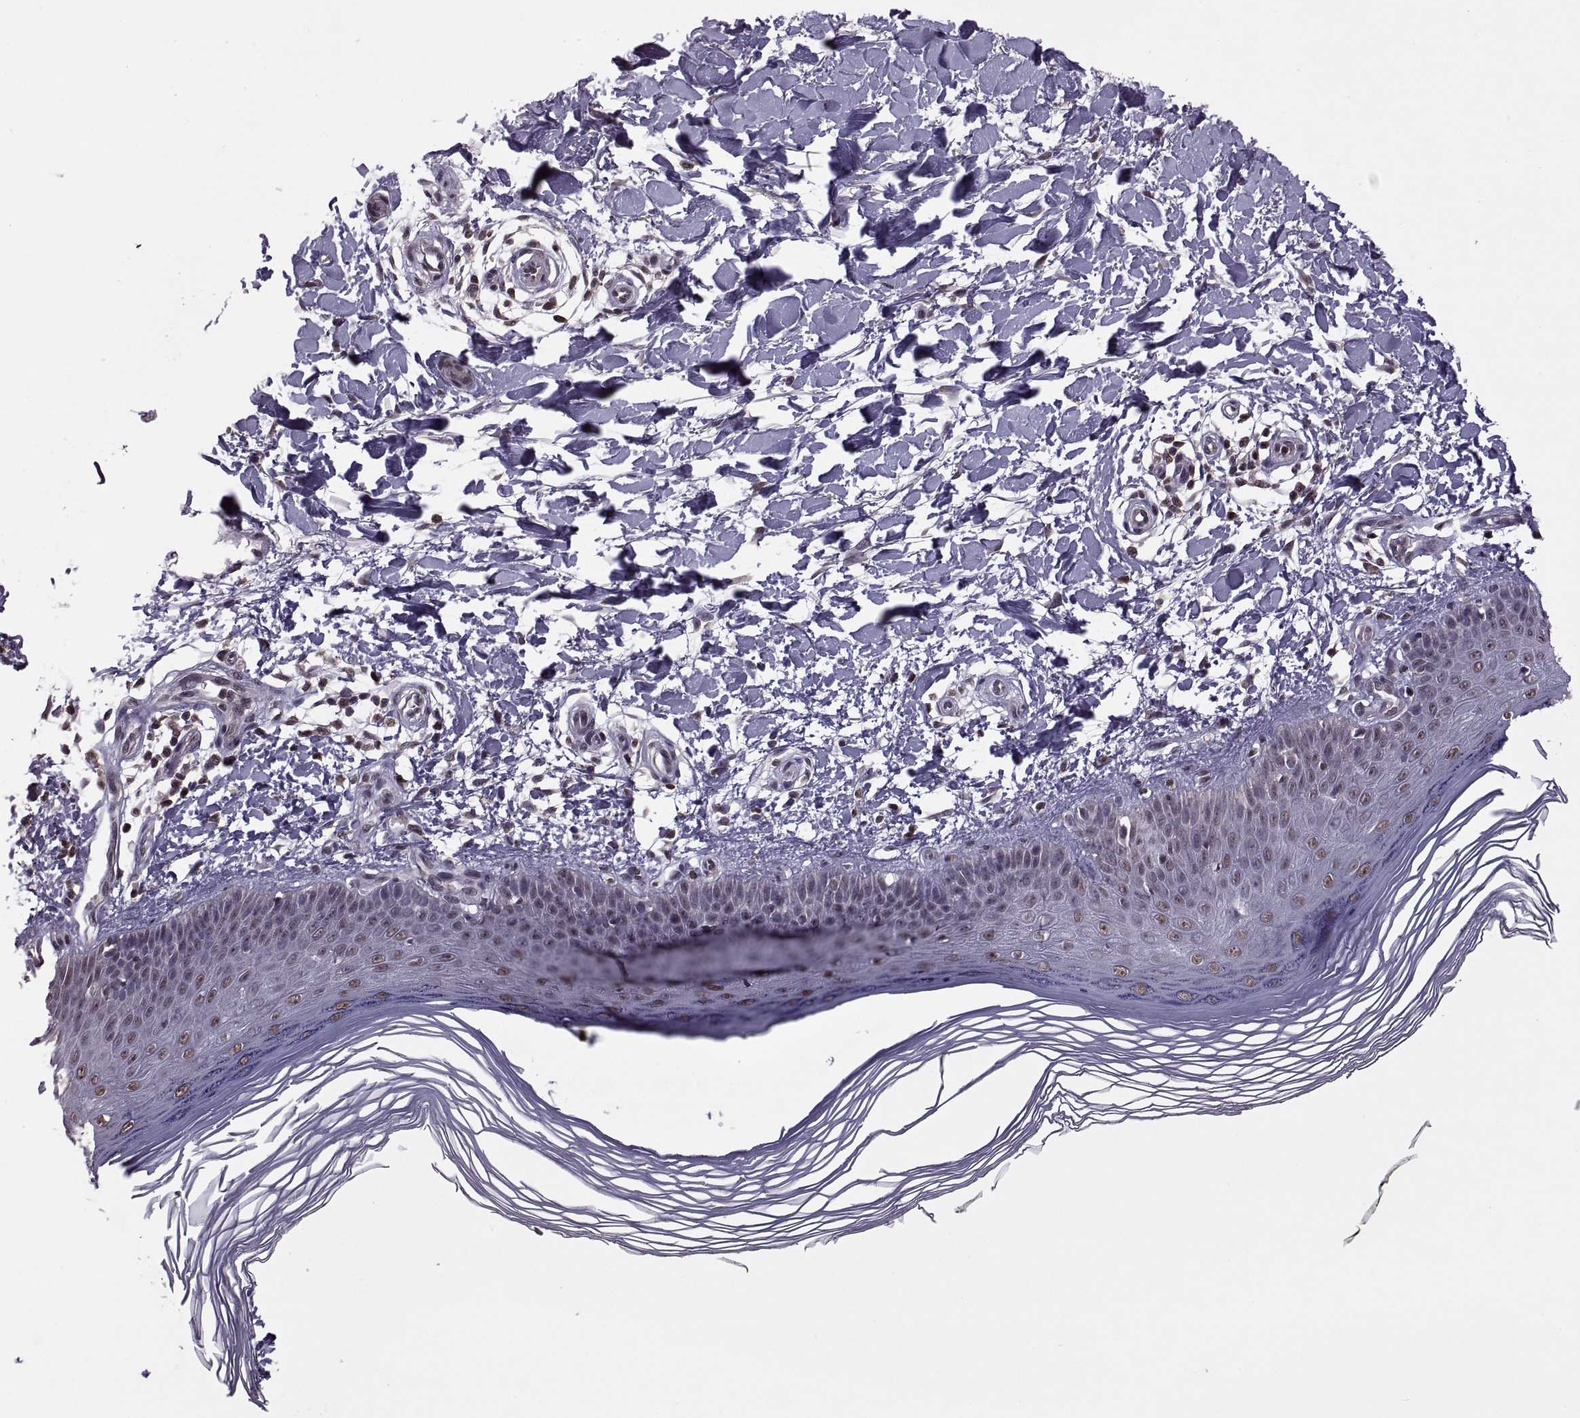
{"staining": {"intensity": "negative", "quantity": "none", "location": "none"}, "tissue": "skin", "cell_type": "Fibroblasts", "image_type": "normal", "snomed": [{"axis": "morphology", "description": "Normal tissue, NOS"}, {"axis": "topography", "description": "Skin"}], "caption": "A high-resolution photomicrograph shows immunohistochemistry (IHC) staining of benign skin, which demonstrates no significant expression in fibroblasts.", "gene": "INTS3", "patient": {"sex": "female", "age": 62}}